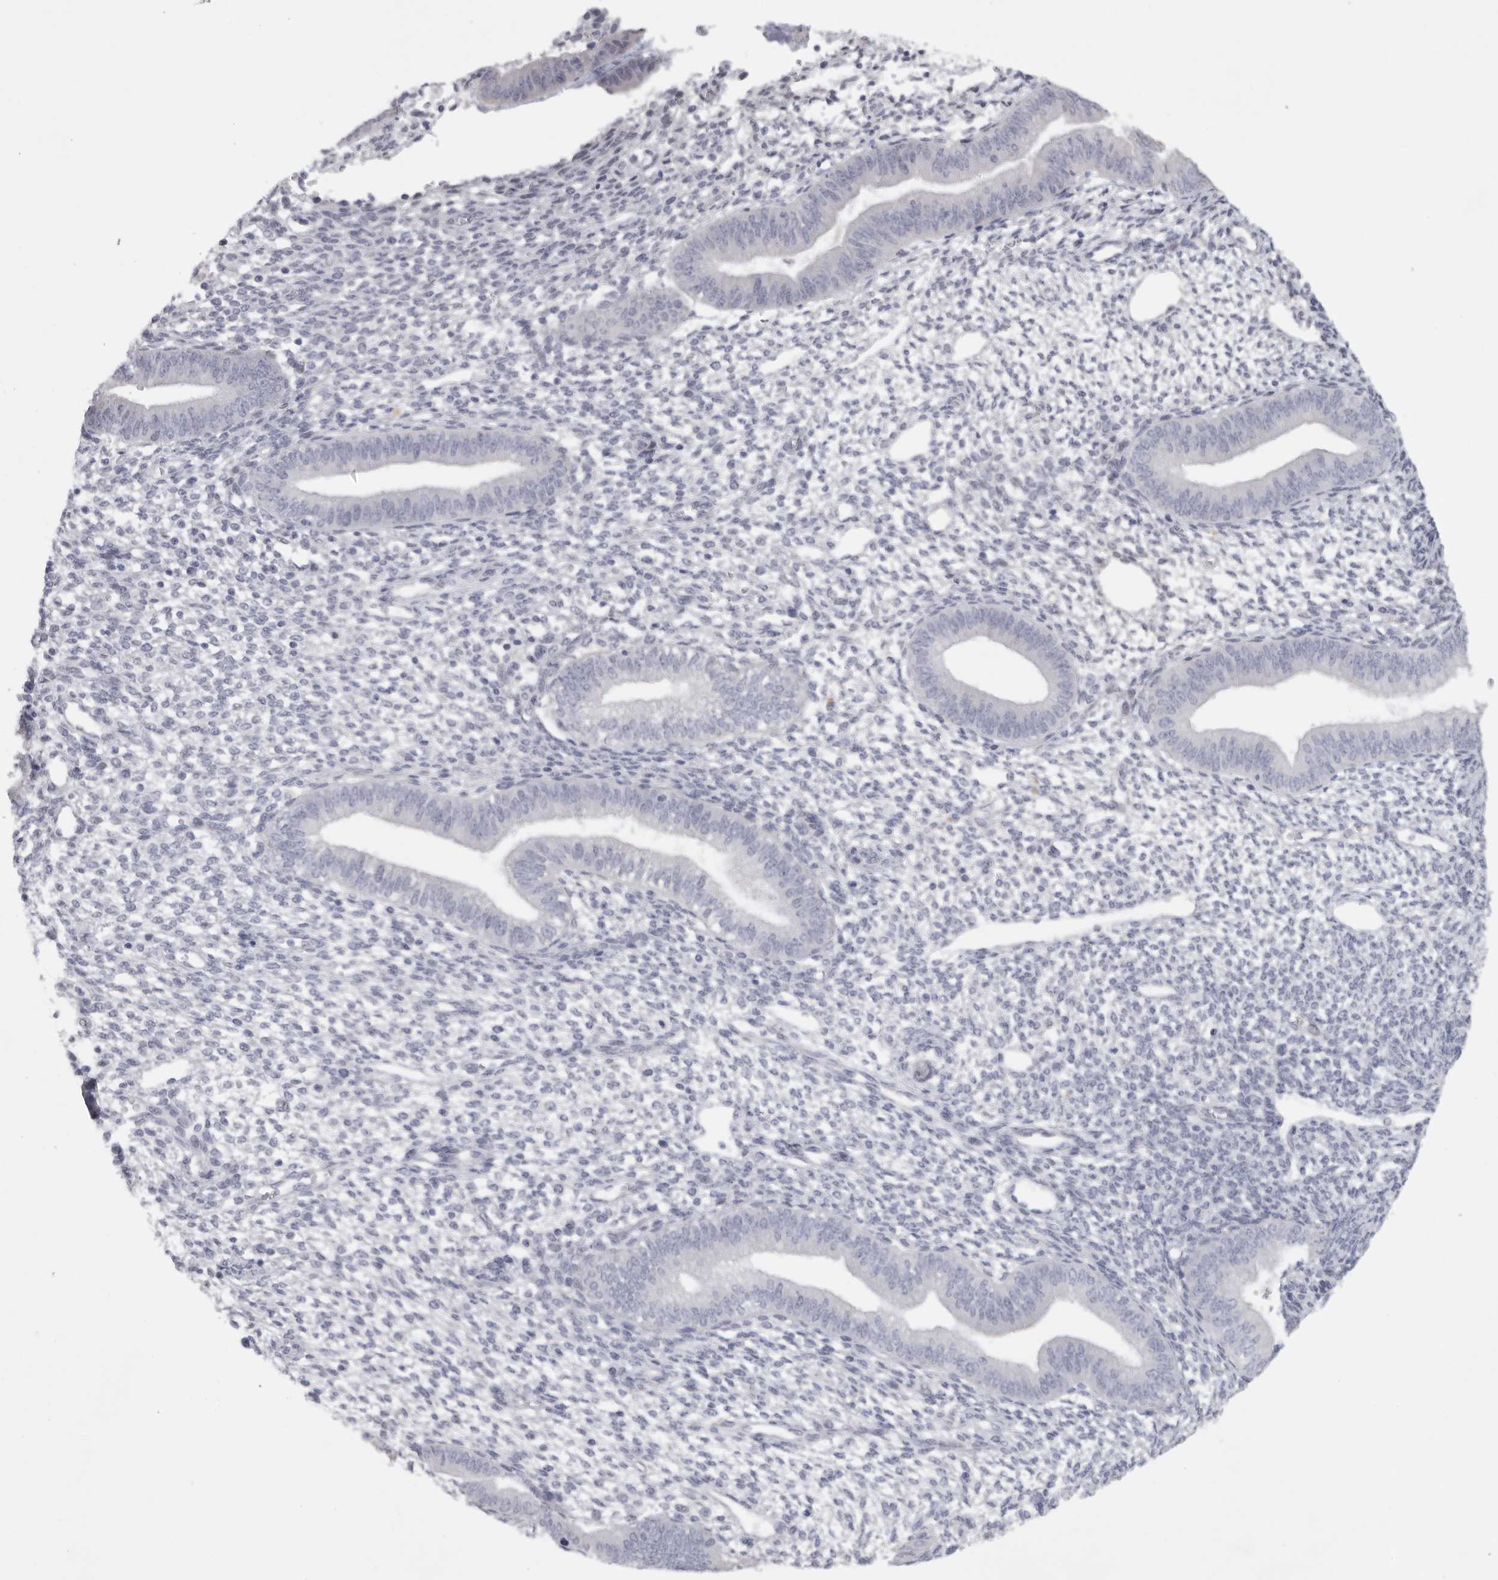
{"staining": {"intensity": "negative", "quantity": "none", "location": "none"}, "tissue": "endometrium", "cell_type": "Cells in endometrial stroma", "image_type": "normal", "snomed": [{"axis": "morphology", "description": "Normal tissue, NOS"}, {"axis": "topography", "description": "Endometrium"}], "caption": "Immunohistochemistry (IHC) of benign endometrium shows no positivity in cells in endometrial stroma.", "gene": "TNR", "patient": {"sex": "female", "age": 46}}